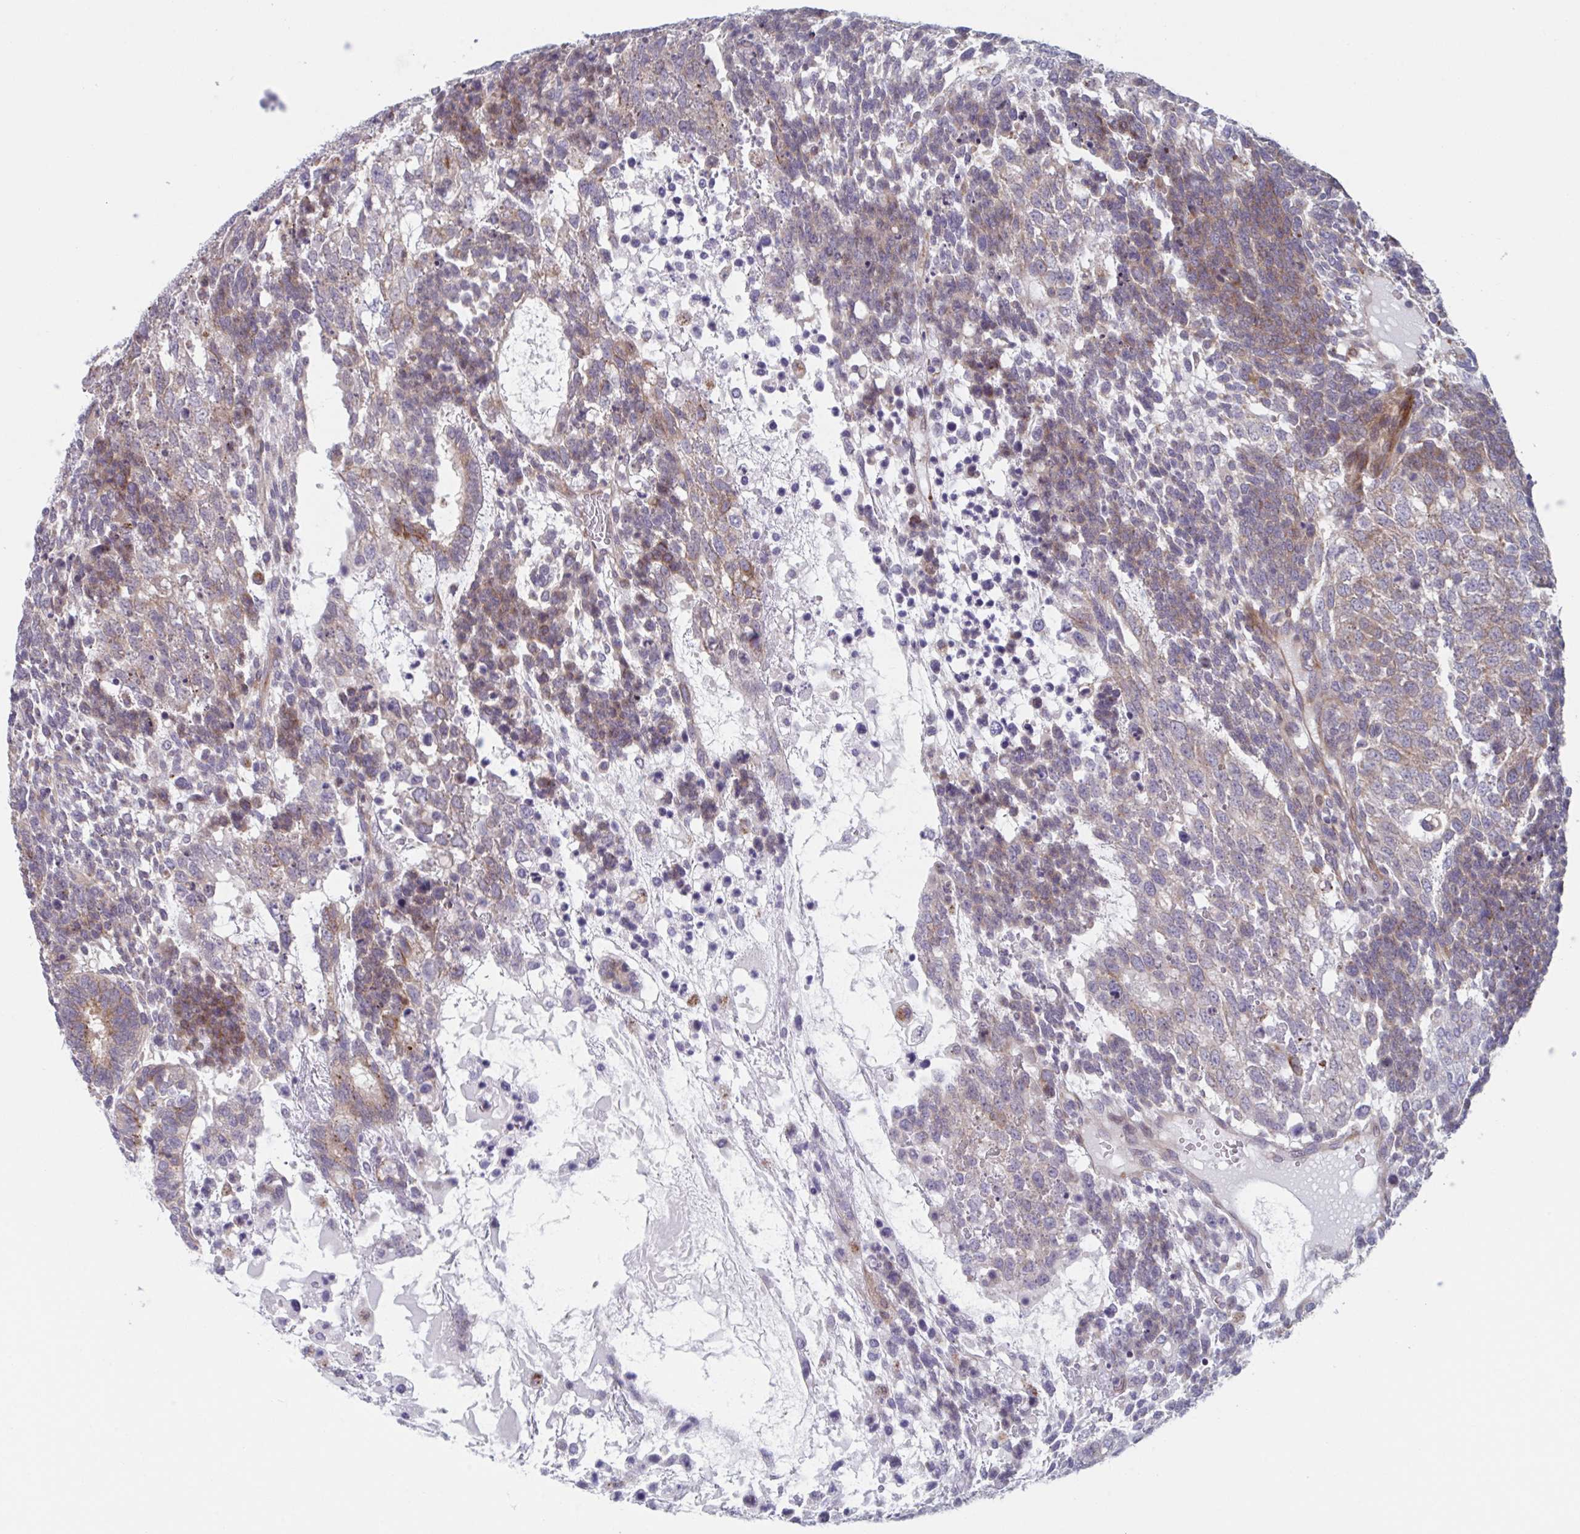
{"staining": {"intensity": "moderate", "quantity": "25%-75%", "location": "cytoplasmic/membranous"}, "tissue": "testis cancer", "cell_type": "Tumor cells", "image_type": "cancer", "snomed": [{"axis": "morphology", "description": "Carcinoma, Embryonal, NOS"}, {"axis": "topography", "description": "Testis"}], "caption": "IHC histopathology image of human testis embryonal carcinoma stained for a protein (brown), which shows medium levels of moderate cytoplasmic/membranous expression in about 25%-75% of tumor cells.", "gene": "TNFSF10", "patient": {"sex": "male", "age": 23}}